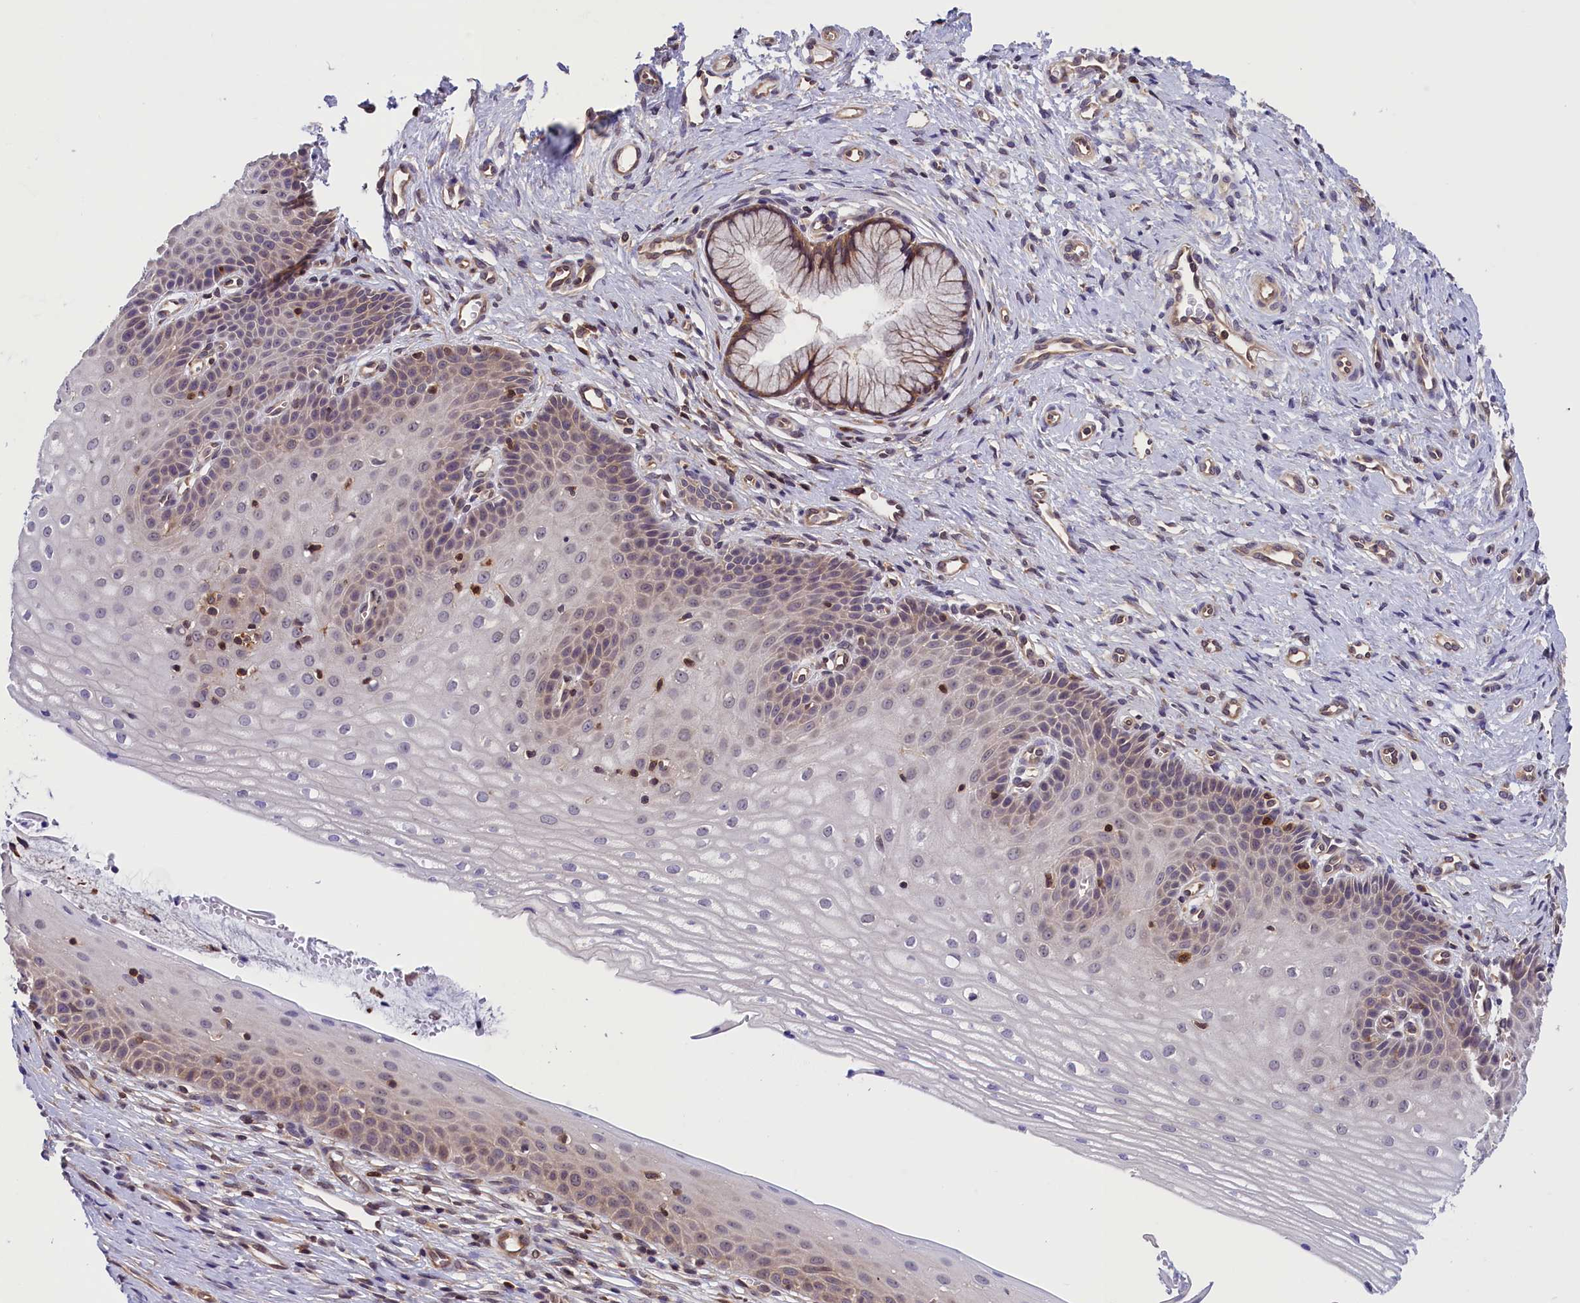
{"staining": {"intensity": "weak", "quantity": ">75%", "location": "cytoplasmic/membranous"}, "tissue": "cervix", "cell_type": "Glandular cells", "image_type": "normal", "snomed": [{"axis": "morphology", "description": "Normal tissue, NOS"}, {"axis": "topography", "description": "Cervix"}], "caption": "Unremarkable cervix exhibits weak cytoplasmic/membranous staining in approximately >75% of glandular cells.", "gene": "TBCB", "patient": {"sex": "female", "age": 36}}